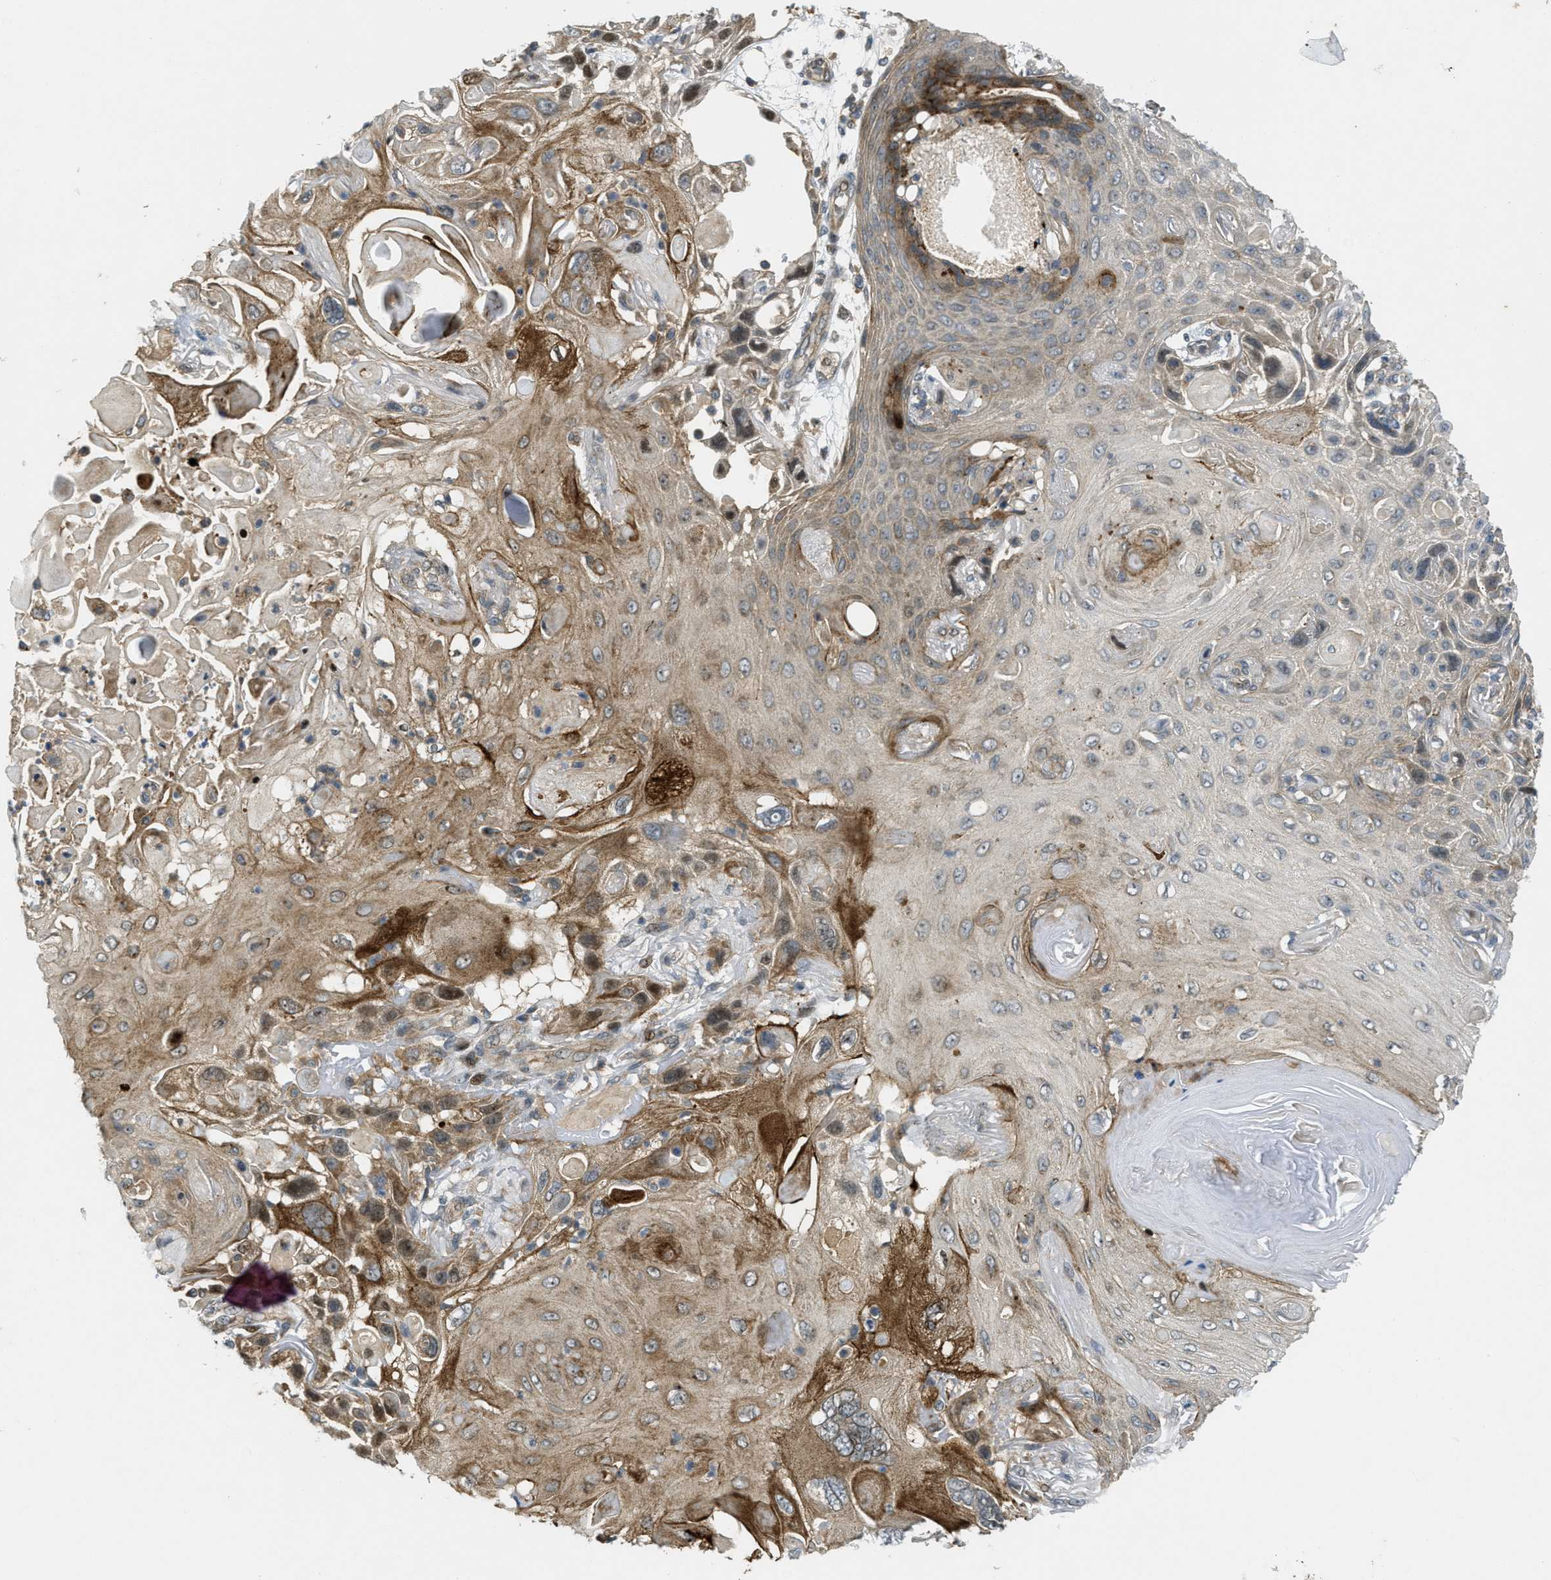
{"staining": {"intensity": "moderate", "quantity": "<25%", "location": "cytoplasmic/membranous"}, "tissue": "skin cancer", "cell_type": "Tumor cells", "image_type": "cancer", "snomed": [{"axis": "morphology", "description": "Squamous cell carcinoma, NOS"}, {"axis": "topography", "description": "Skin"}], "caption": "High-magnification brightfield microscopy of skin cancer stained with DAB (3,3'-diaminobenzidine) (brown) and counterstained with hematoxylin (blue). tumor cells exhibit moderate cytoplasmic/membranous staining is identified in about<25% of cells. The staining was performed using DAB, with brown indicating positive protein expression. Nuclei are stained blue with hematoxylin.", "gene": "TRAPPC14", "patient": {"sex": "female", "age": 77}}